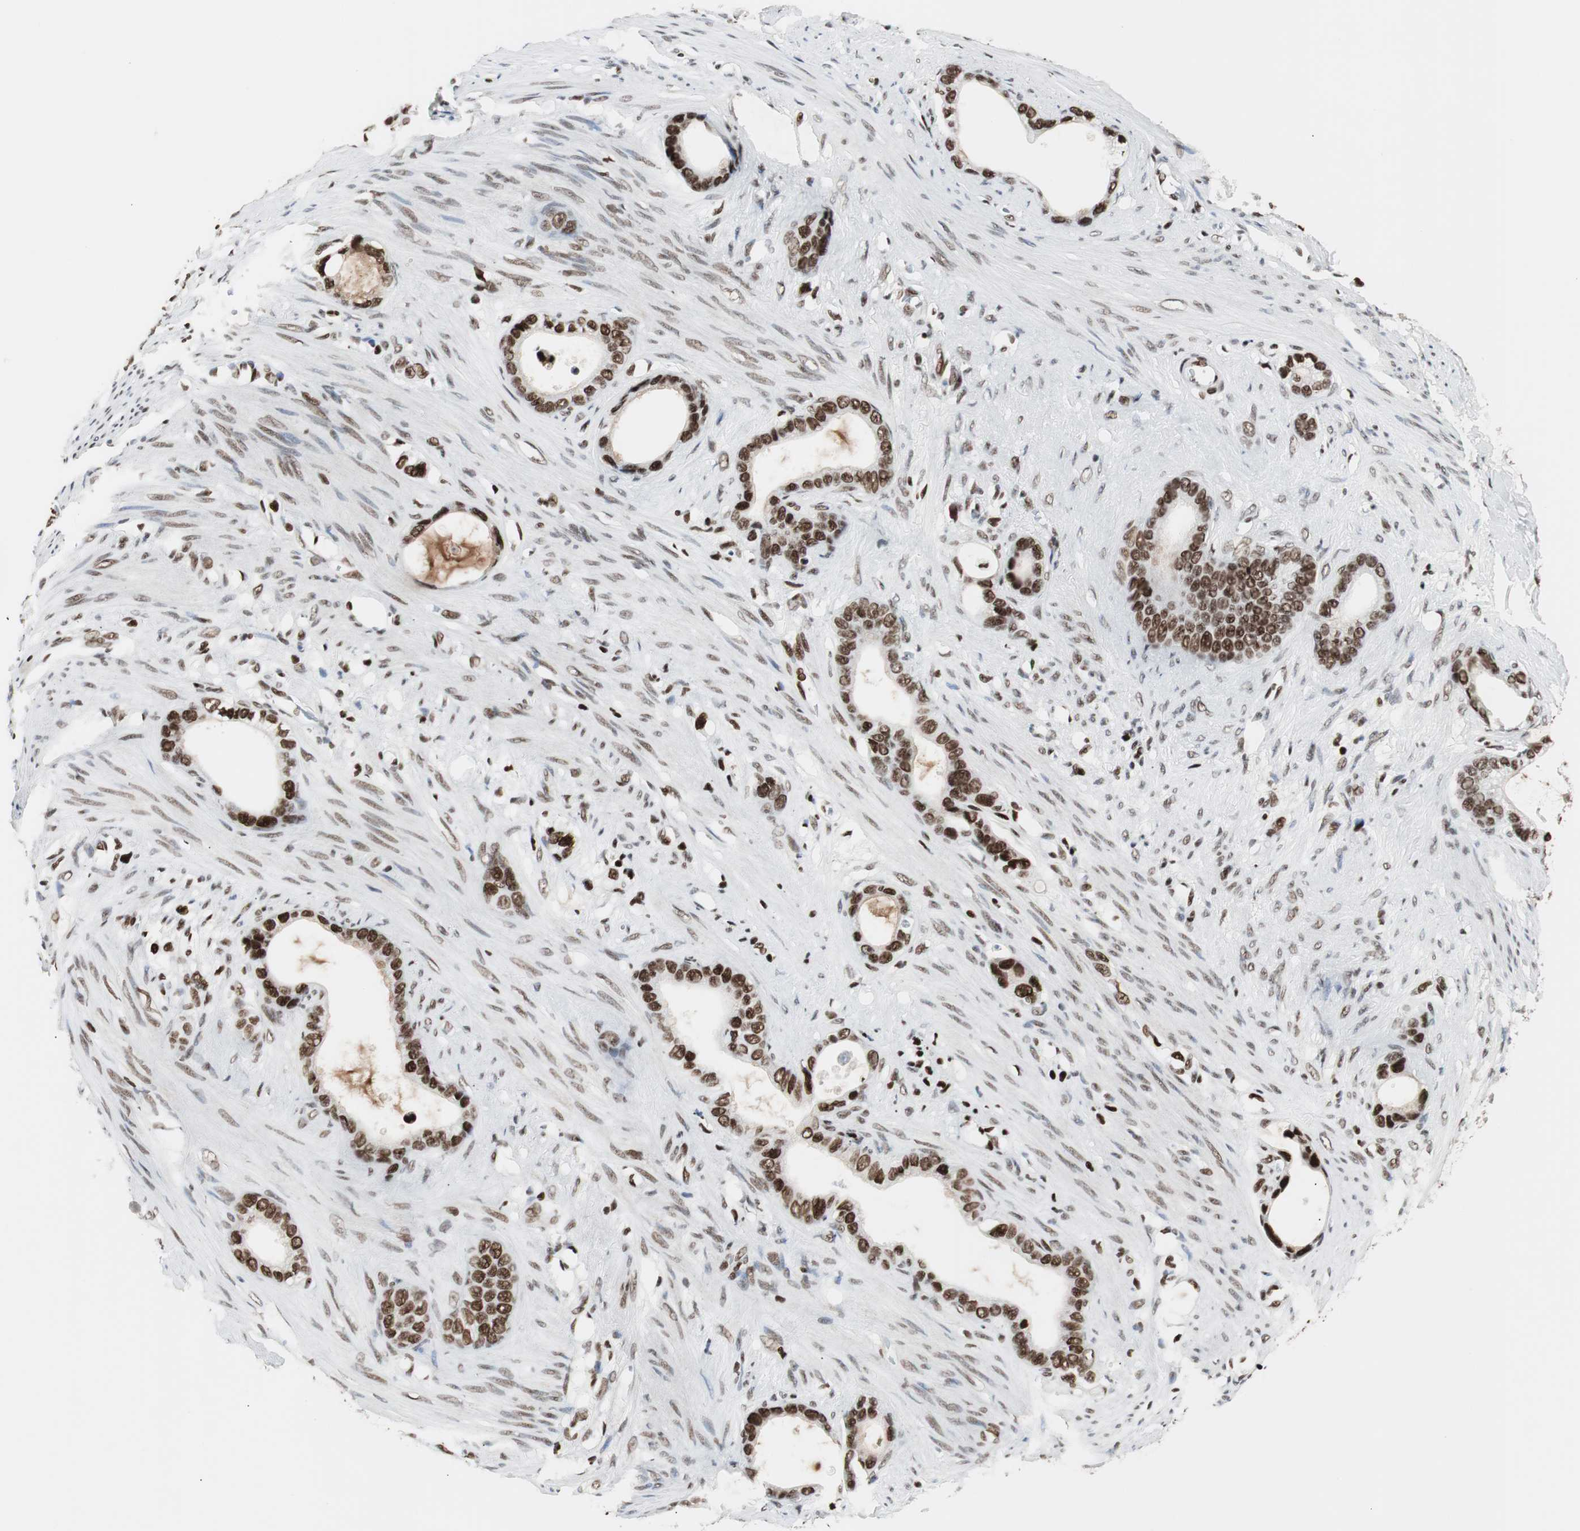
{"staining": {"intensity": "strong", "quantity": ">75%", "location": "nuclear"}, "tissue": "stomach cancer", "cell_type": "Tumor cells", "image_type": "cancer", "snomed": [{"axis": "morphology", "description": "Adenocarcinoma, NOS"}, {"axis": "topography", "description": "Stomach"}], "caption": "DAB (3,3'-diaminobenzidine) immunohistochemical staining of human stomach cancer demonstrates strong nuclear protein expression in about >75% of tumor cells.", "gene": "MTA2", "patient": {"sex": "female", "age": 75}}